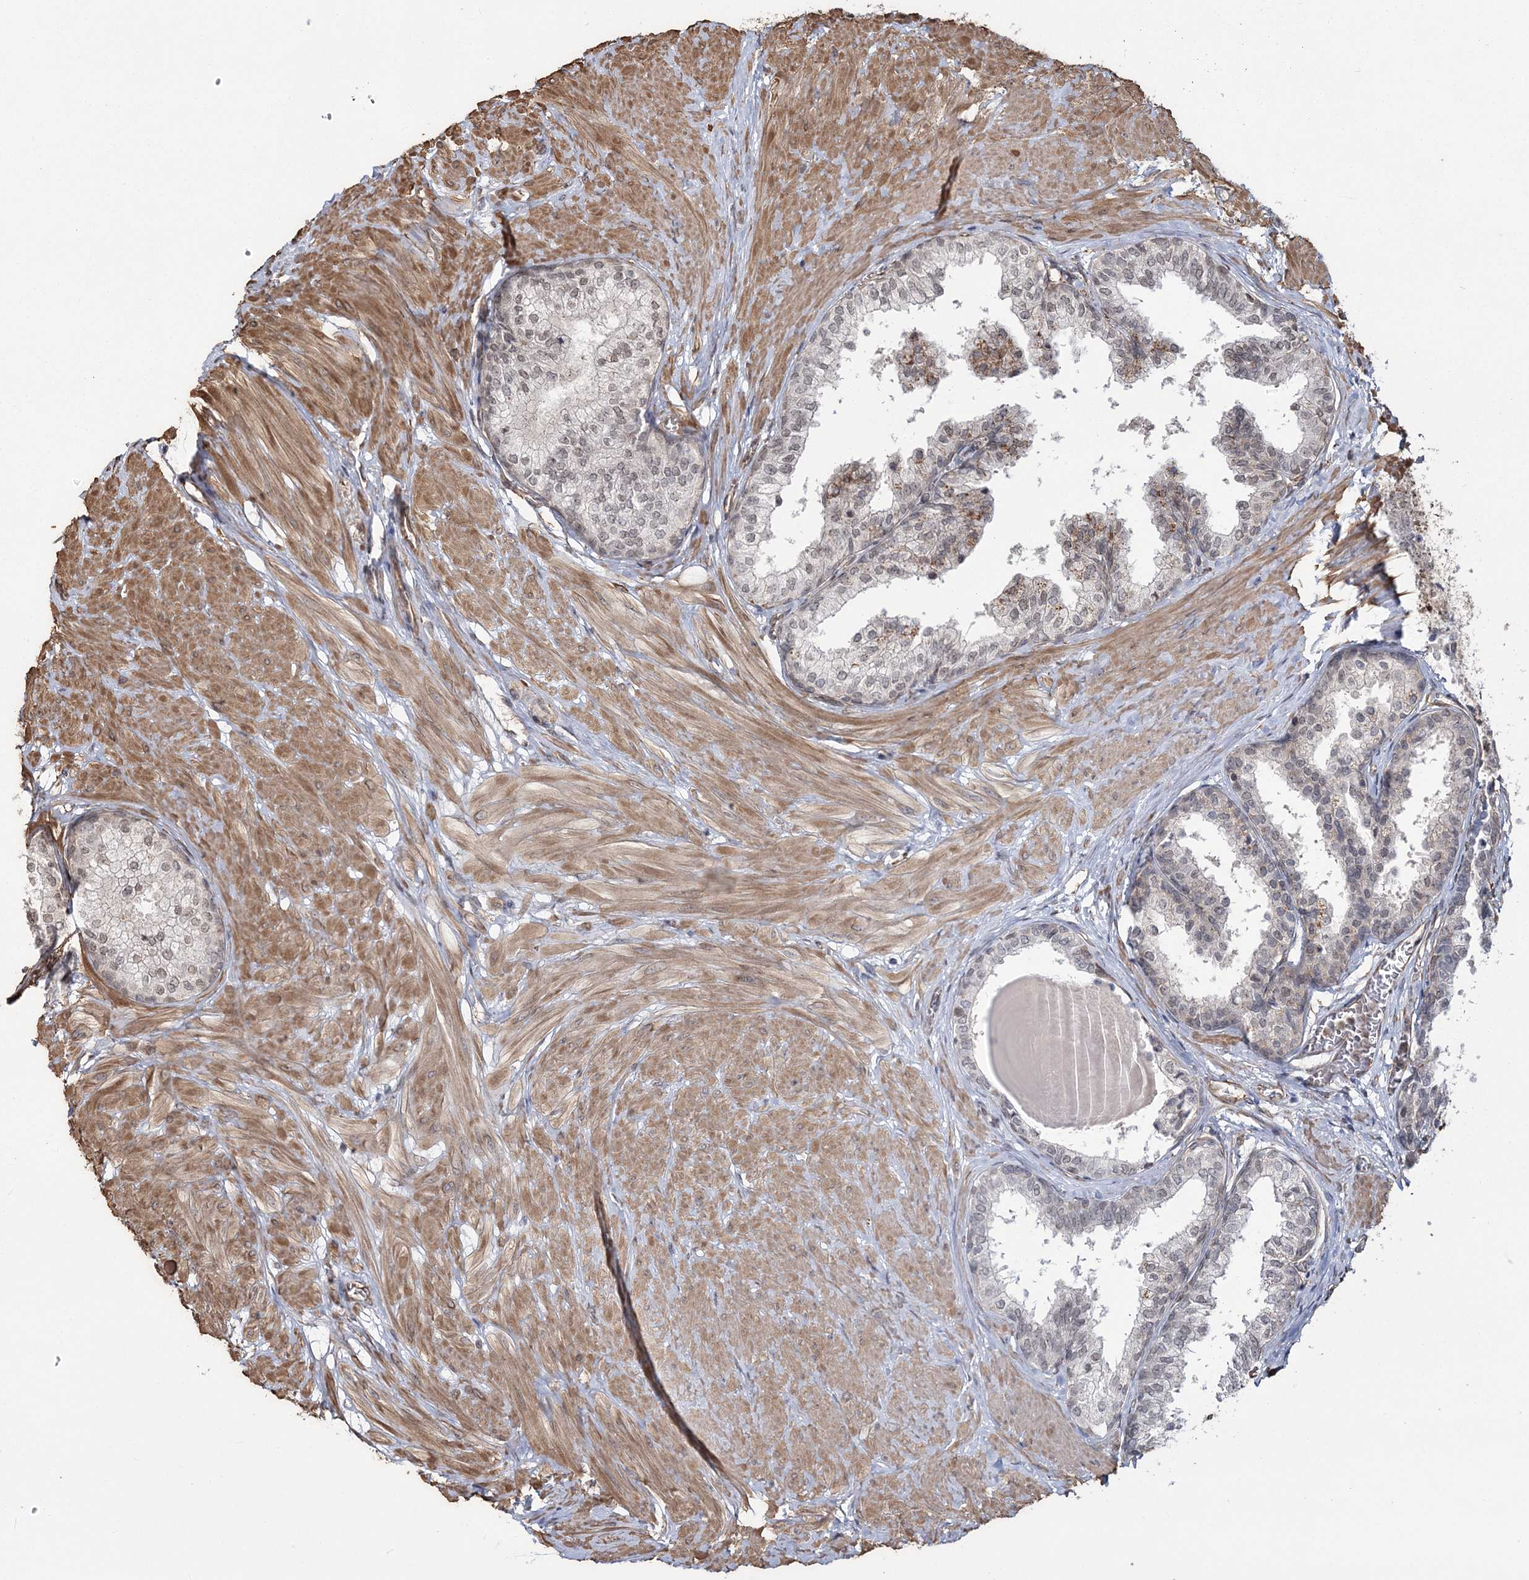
{"staining": {"intensity": "moderate", "quantity": "25%-75%", "location": "cytoplasmic/membranous,nuclear"}, "tissue": "prostate", "cell_type": "Glandular cells", "image_type": "normal", "snomed": [{"axis": "morphology", "description": "Normal tissue, NOS"}, {"axis": "topography", "description": "Prostate"}], "caption": "Normal prostate was stained to show a protein in brown. There is medium levels of moderate cytoplasmic/membranous,nuclear positivity in about 25%-75% of glandular cells.", "gene": "ATP11B", "patient": {"sex": "male", "age": 48}}